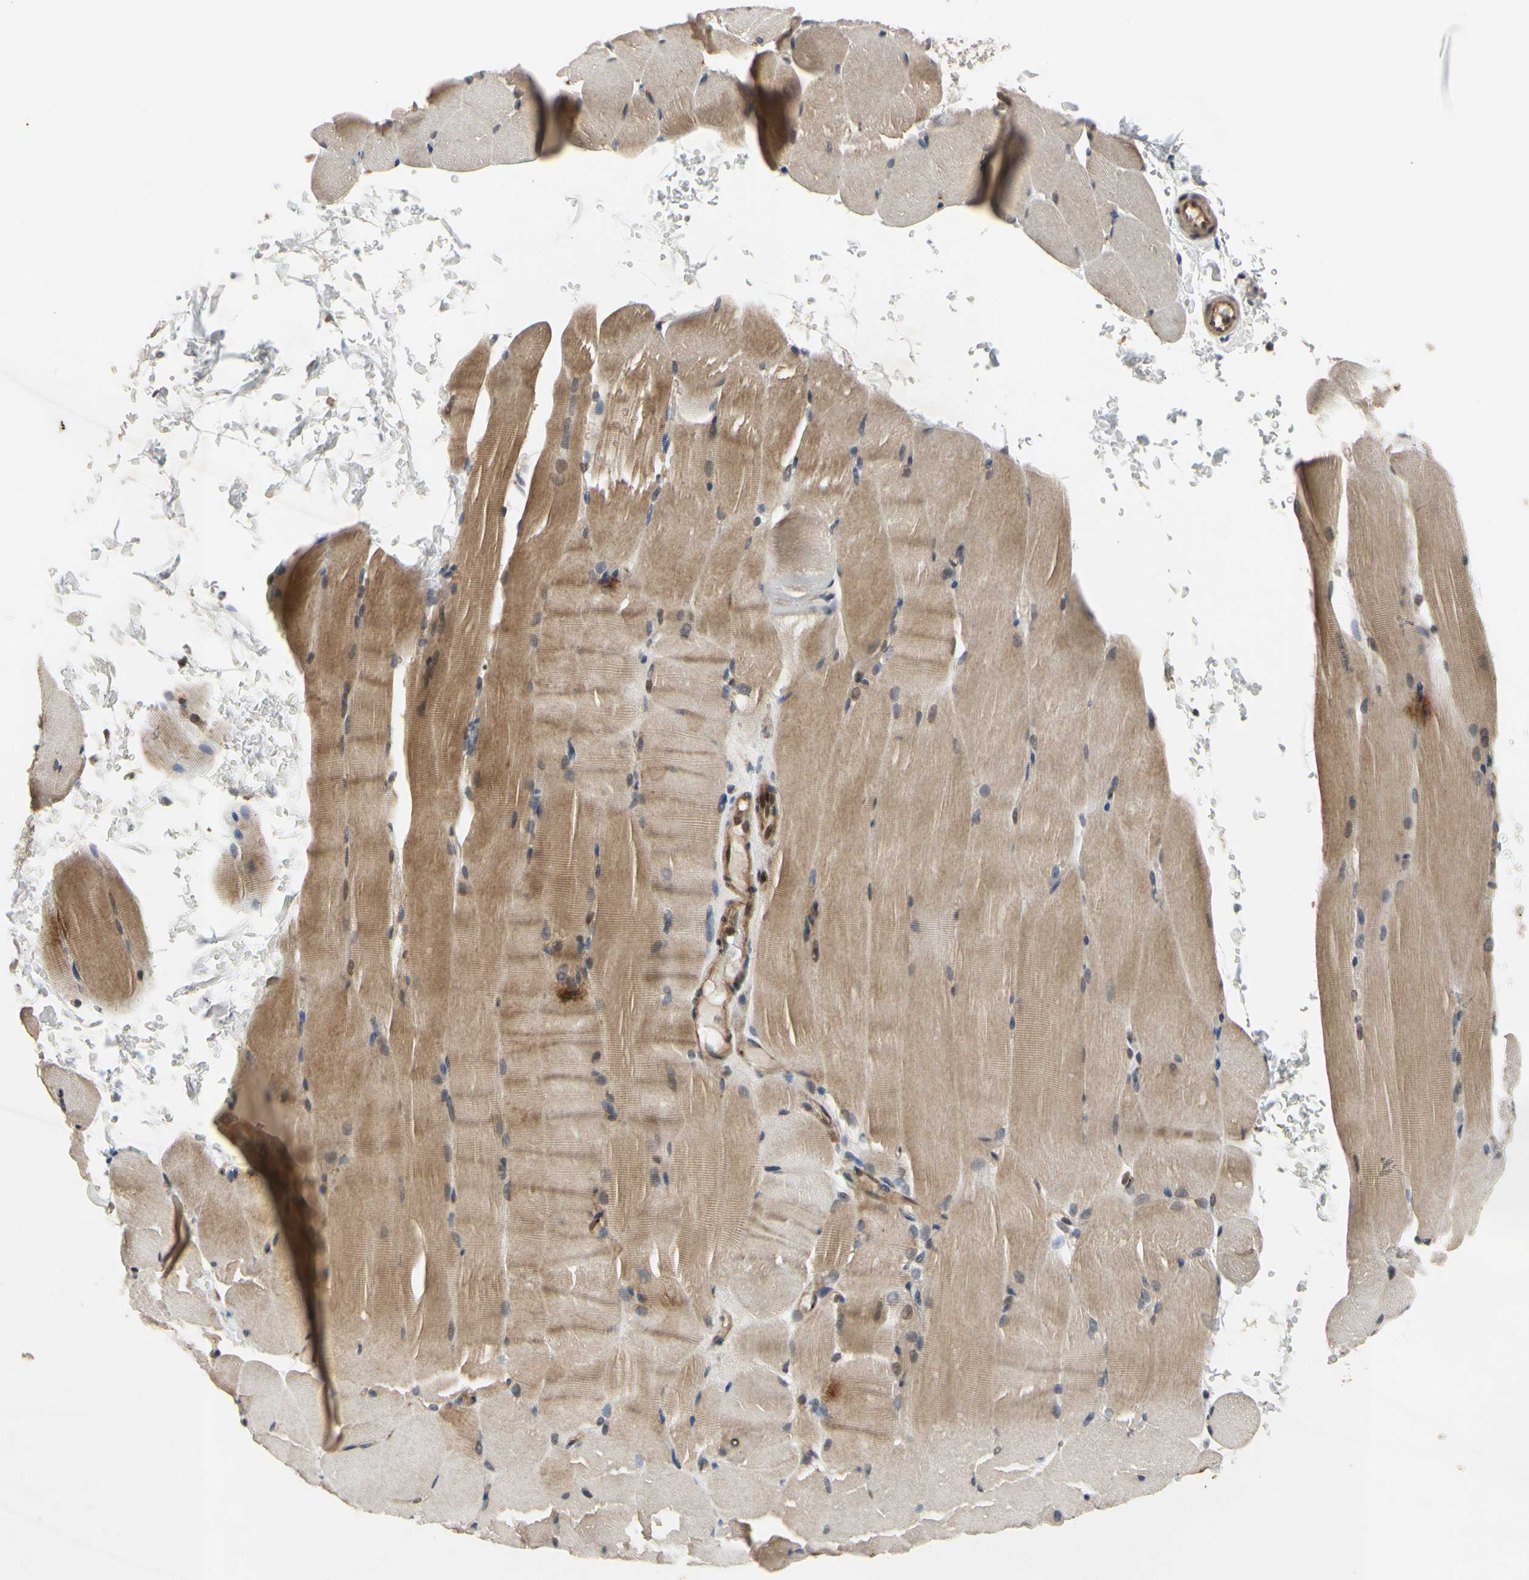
{"staining": {"intensity": "moderate", "quantity": "25%-75%", "location": "cytoplasmic/membranous"}, "tissue": "skeletal muscle", "cell_type": "Myocytes", "image_type": "normal", "snomed": [{"axis": "morphology", "description": "Normal tissue, NOS"}, {"axis": "topography", "description": "Skeletal muscle"}, {"axis": "topography", "description": "Parathyroid gland"}], "caption": "DAB immunohistochemical staining of benign skeletal muscle displays moderate cytoplasmic/membranous protein expression in about 25%-75% of myocytes. The staining was performed using DAB (3,3'-diaminobenzidine), with brown indicating positive protein expression. Nuclei are stained blue with hematoxylin.", "gene": "PLXNA2", "patient": {"sex": "female", "age": 37}}